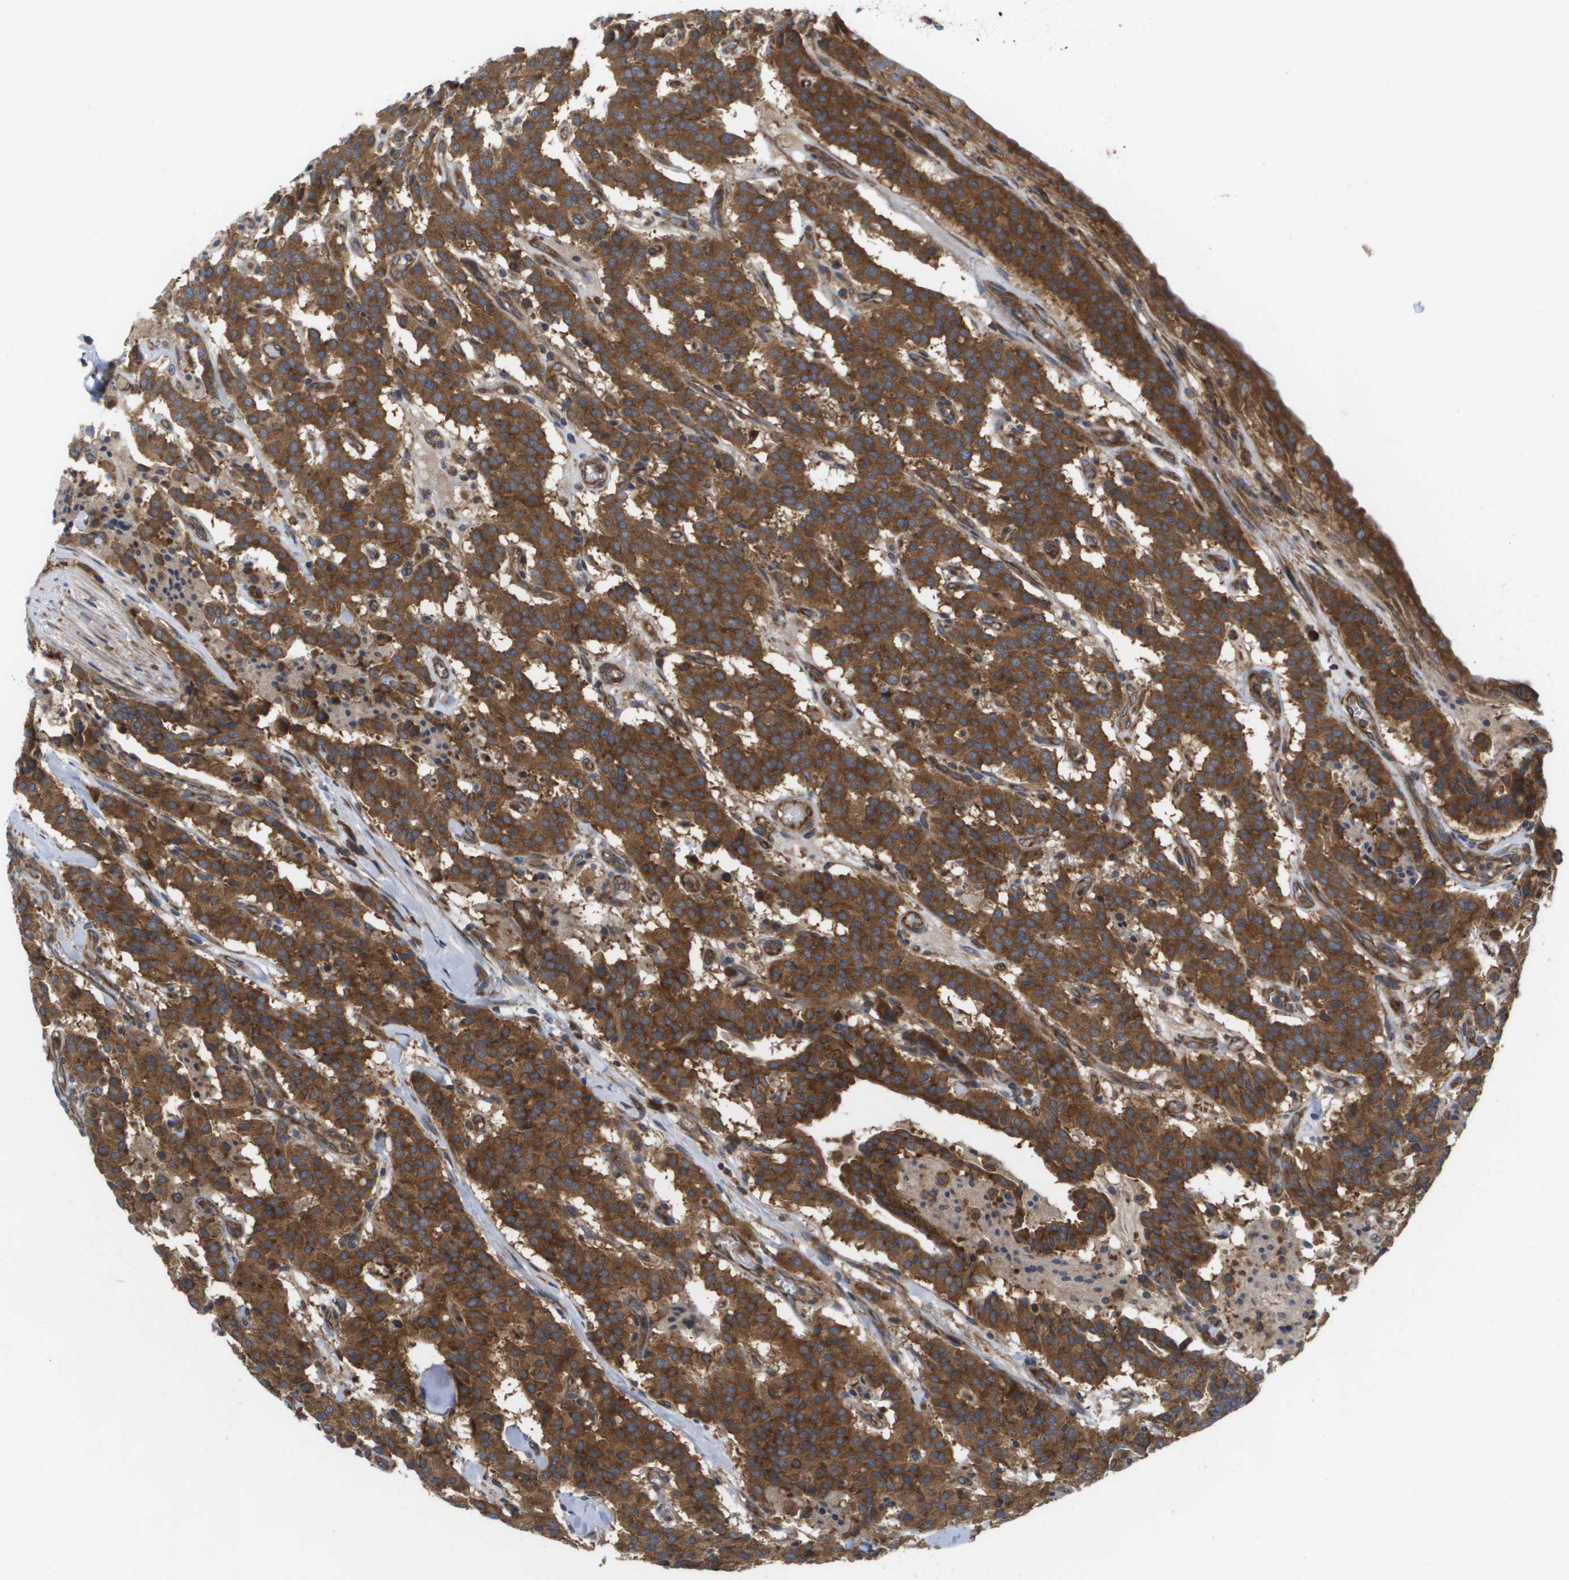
{"staining": {"intensity": "strong", "quantity": ">75%", "location": "cytoplasmic/membranous"}, "tissue": "carcinoid", "cell_type": "Tumor cells", "image_type": "cancer", "snomed": [{"axis": "morphology", "description": "Carcinoid, malignant, NOS"}, {"axis": "topography", "description": "Lung"}], "caption": "Brown immunohistochemical staining in carcinoid exhibits strong cytoplasmic/membranous positivity in approximately >75% of tumor cells. Nuclei are stained in blue.", "gene": "EIF4G2", "patient": {"sex": "male", "age": 30}}